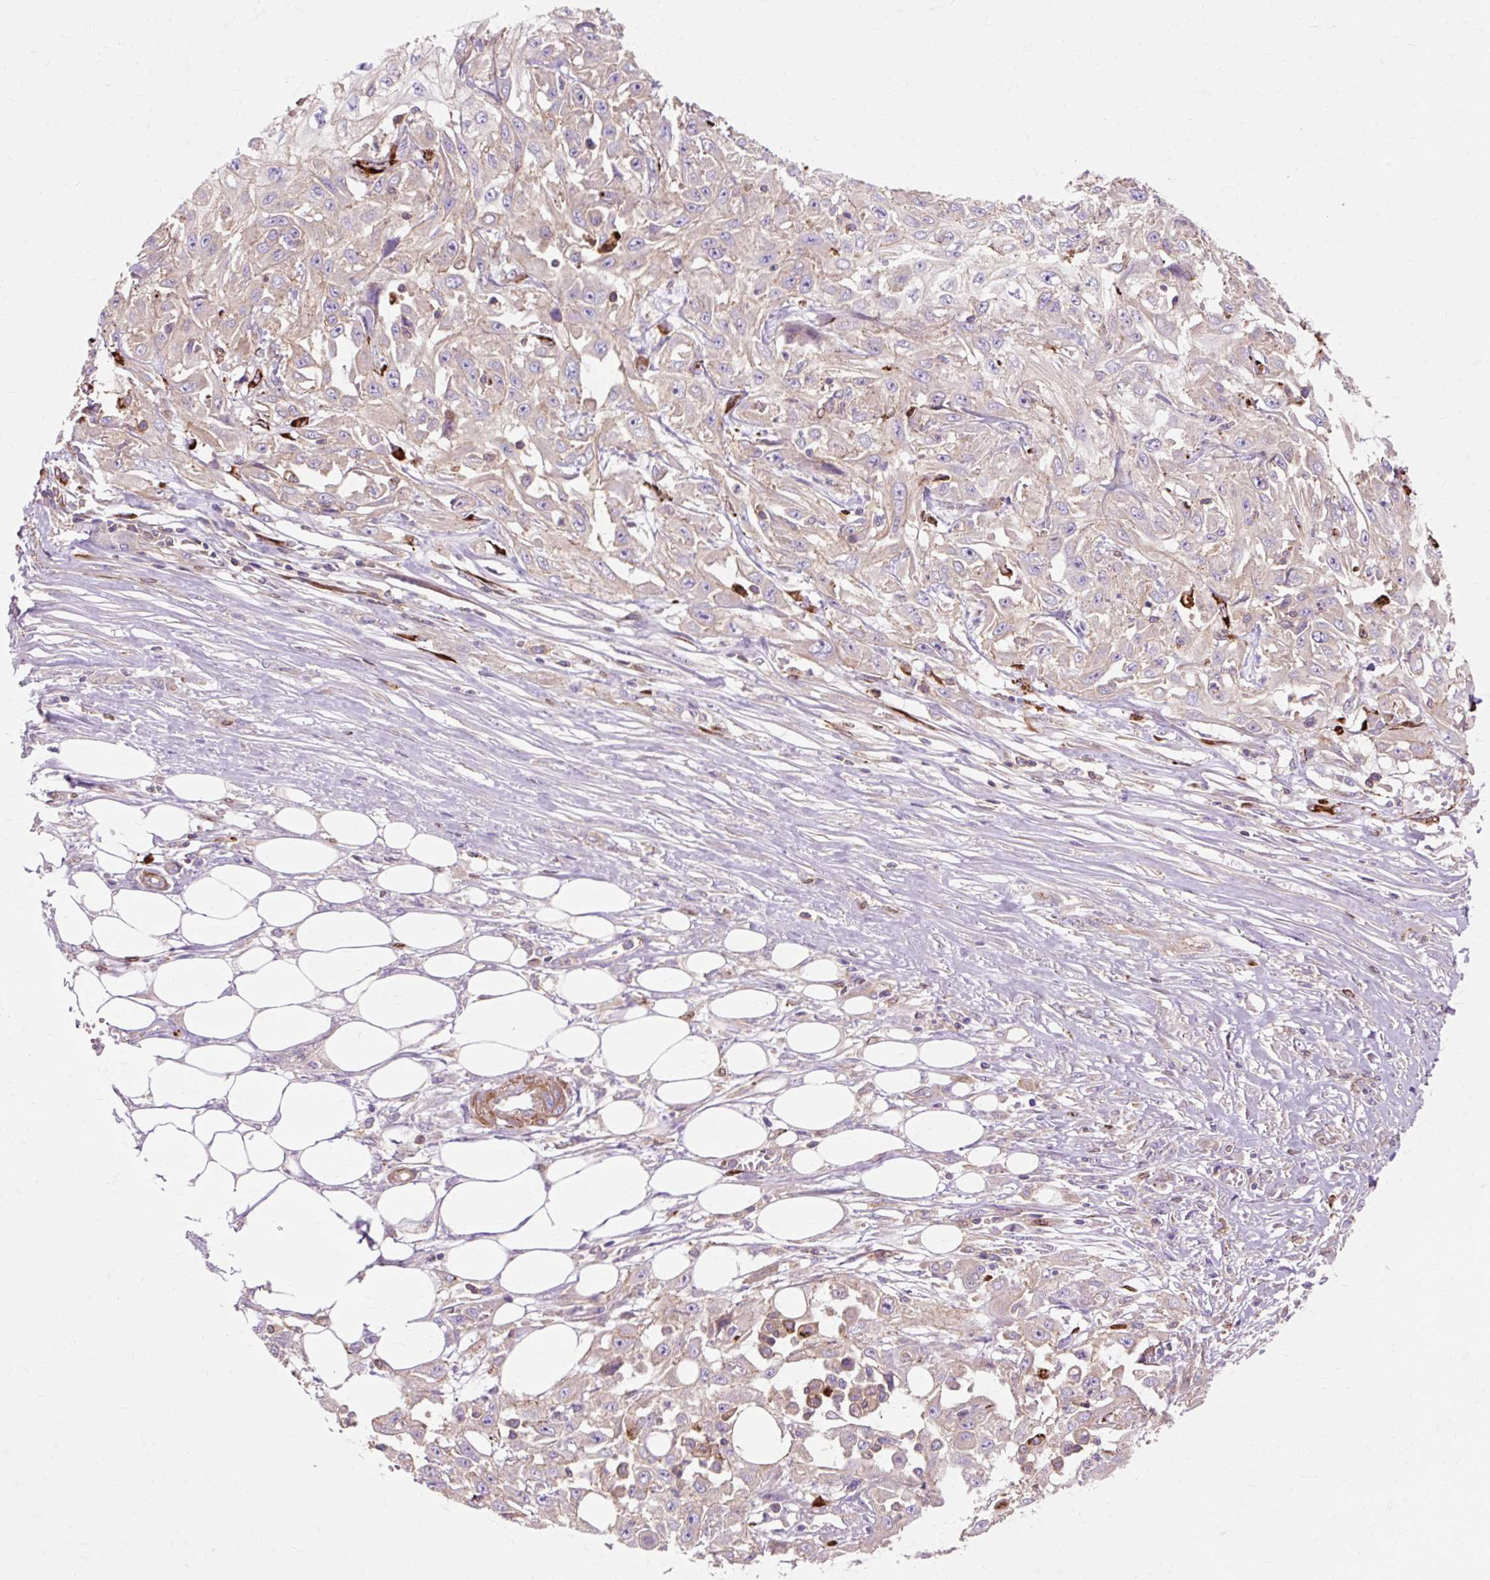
{"staining": {"intensity": "negative", "quantity": "none", "location": "none"}, "tissue": "skin cancer", "cell_type": "Tumor cells", "image_type": "cancer", "snomed": [{"axis": "morphology", "description": "Squamous cell carcinoma, NOS"}, {"axis": "morphology", "description": "Squamous cell carcinoma, metastatic, NOS"}, {"axis": "topography", "description": "Skin"}, {"axis": "topography", "description": "Lymph node"}], "caption": "Skin metastatic squamous cell carcinoma was stained to show a protein in brown. There is no significant expression in tumor cells. (DAB (3,3'-diaminobenzidine) immunohistochemistry (IHC) visualized using brightfield microscopy, high magnification).", "gene": "TBC1D2B", "patient": {"sex": "male", "age": 75}}